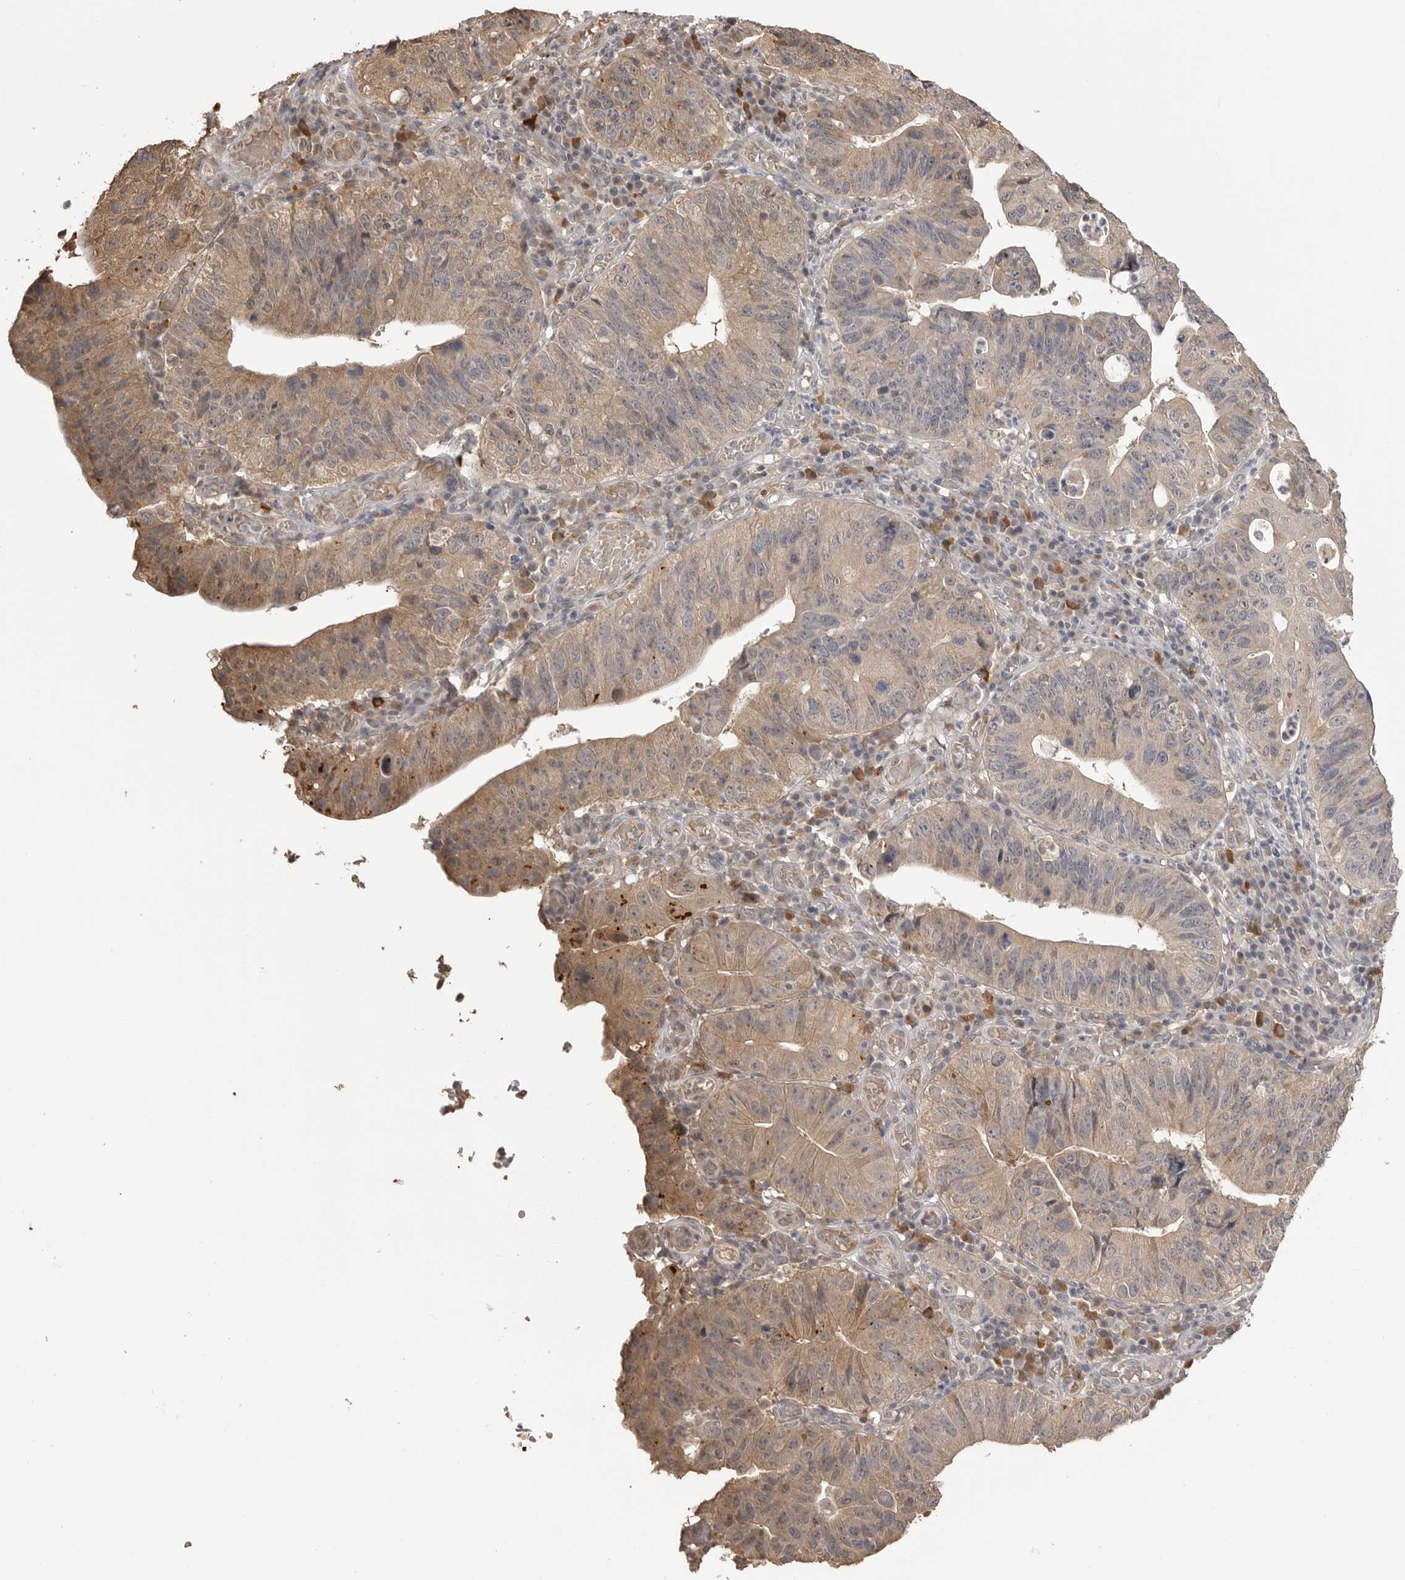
{"staining": {"intensity": "moderate", "quantity": "25%-75%", "location": "cytoplasmic/membranous"}, "tissue": "stomach cancer", "cell_type": "Tumor cells", "image_type": "cancer", "snomed": [{"axis": "morphology", "description": "Adenocarcinoma, NOS"}, {"axis": "topography", "description": "Stomach"}], "caption": "A medium amount of moderate cytoplasmic/membranous expression is appreciated in approximately 25%-75% of tumor cells in adenocarcinoma (stomach) tissue.", "gene": "ASPSCR1", "patient": {"sex": "male", "age": 59}}